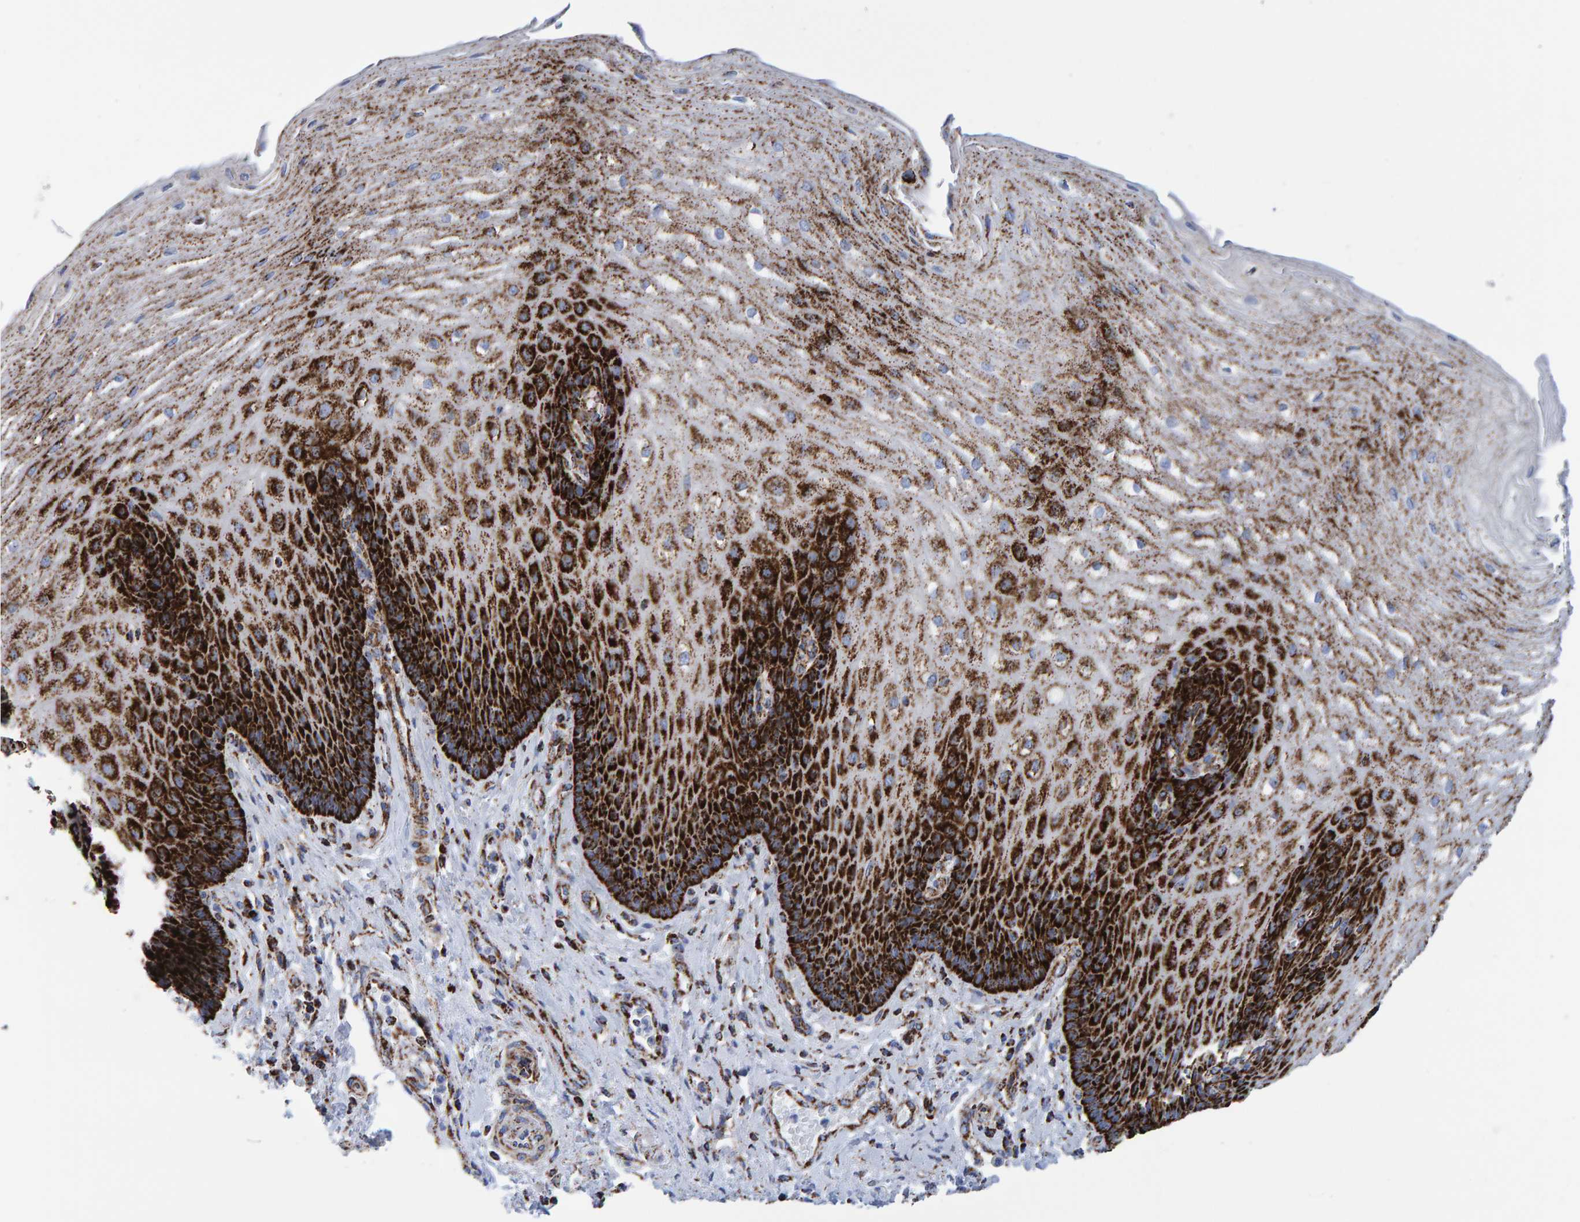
{"staining": {"intensity": "strong", "quantity": ">75%", "location": "cytoplasmic/membranous"}, "tissue": "esophagus", "cell_type": "Squamous epithelial cells", "image_type": "normal", "snomed": [{"axis": "morphology", "description": "Normal tissue, NOS"}, {"axis": "topography", "description": "Esophagus"}], "caption": "Immunohistochemical staining of unremarkable esophagus shows strong cytoplasmic/membranous protein expression in about >75% of squamous epithelial cells.", "gene": "ENSG00000262660", "patient": {"sex": "male", "age": 54}}